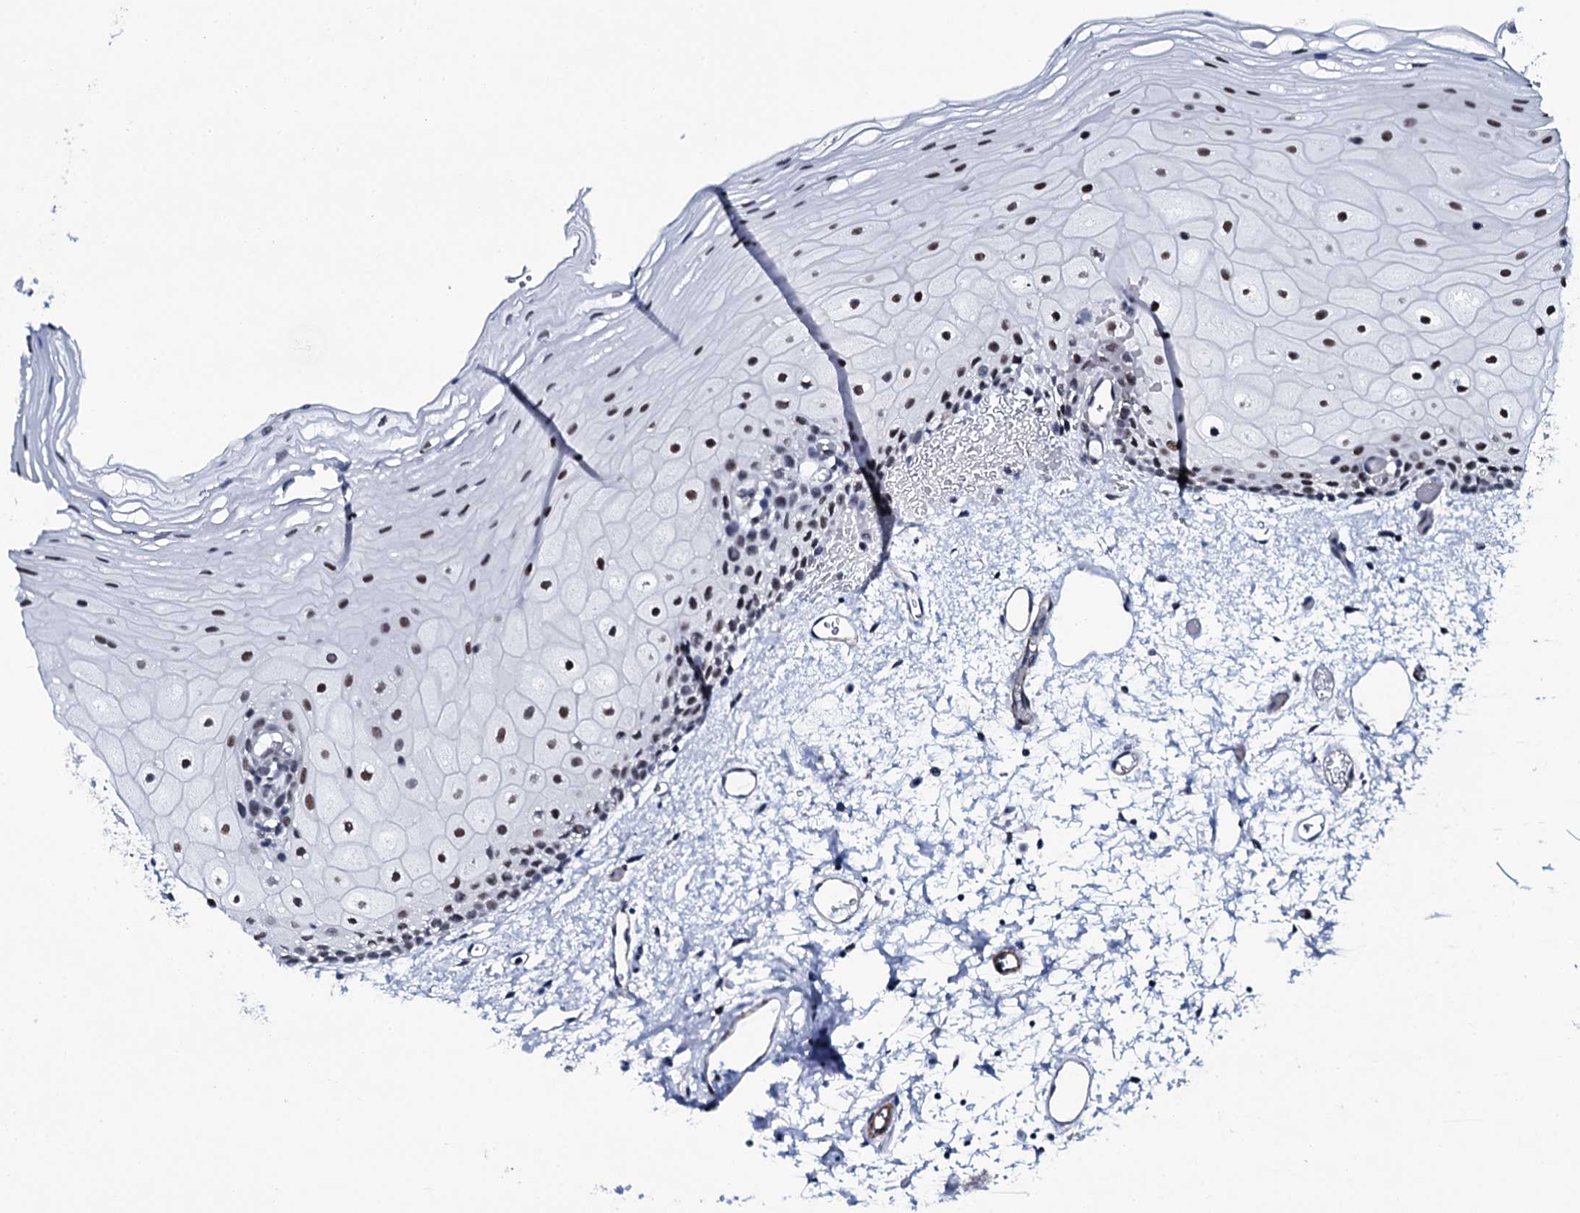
{"staining": {"intensity": "moderate", "quantity": "25%-75%", "location": "nuclear"}, "tissue": "oral mucosa", "cell_type": "Squamous epithelial cells", "image_type": "normal", "snomed": [{"axis": "morphology", "description": "Normal tissue, NOS"}, {"axis": "topography", "description": "Oral tissue"}], "caption": "The histopathology image exhibits staining of unremarkable oral mucosa, revealing moderate nuclear protein expression (brown color) within squamous epithelial cells.", "gene": "CWC15", "patient": {"sex": "female", "age": 70}}